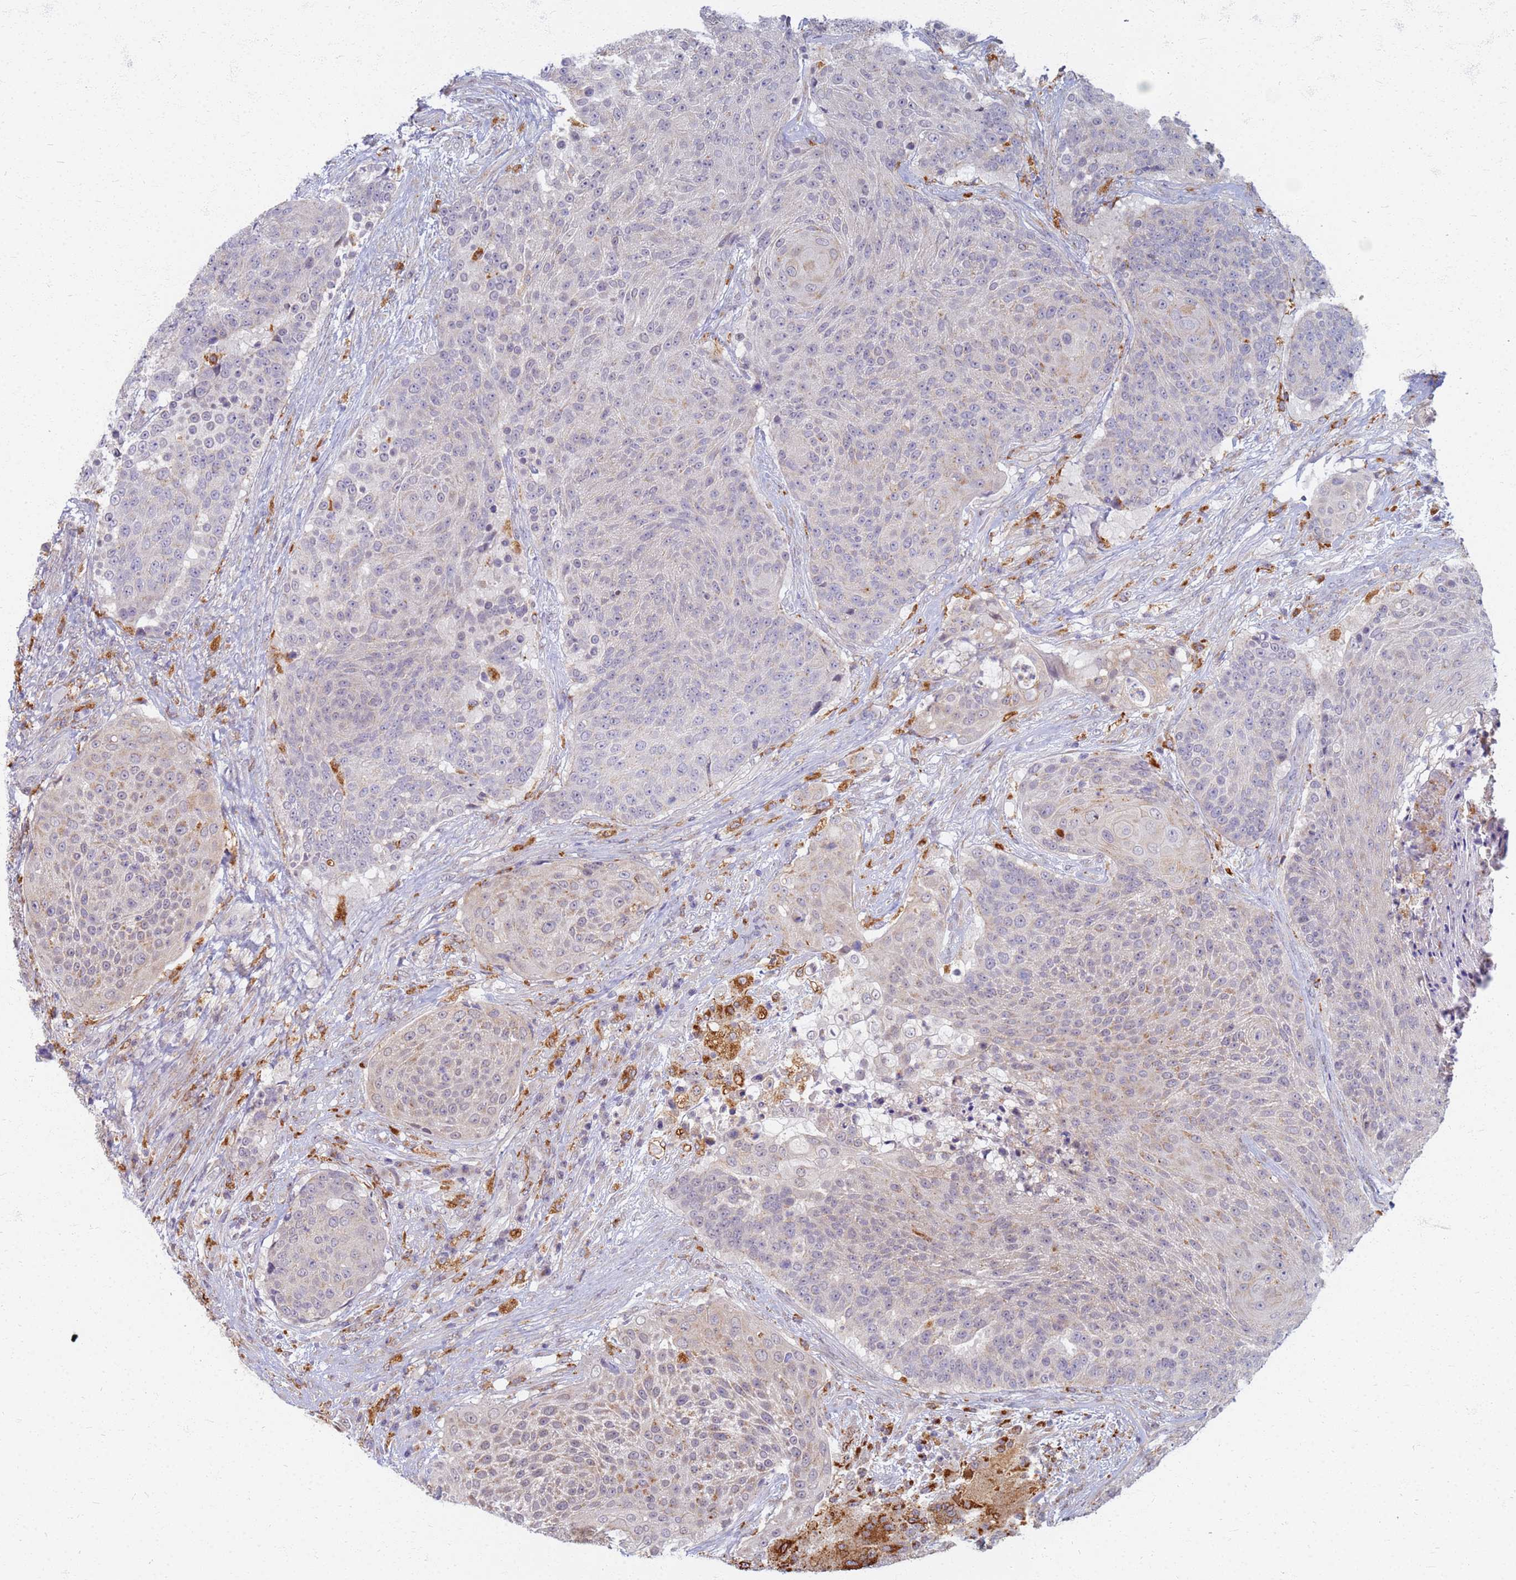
{"staining": {"intensity": "weak", "quantity": "<25%", "location": "cytoplasmic/membranous"}, "tissue": "urothelial cancer", "cell_type": "Tumor cells", "image_type": "cancer", "snomed": [{"axis": "morphology", "description": "Urothelial carcinoma, High grade"}, {"axis": "topography", "description": "Urinary bladder"}], "caption": "There is no significant expression in tumor cells of urothelial cancer.", "gene": "ATP6V1E1", "patient": {"sex": "female", "age": 63}}